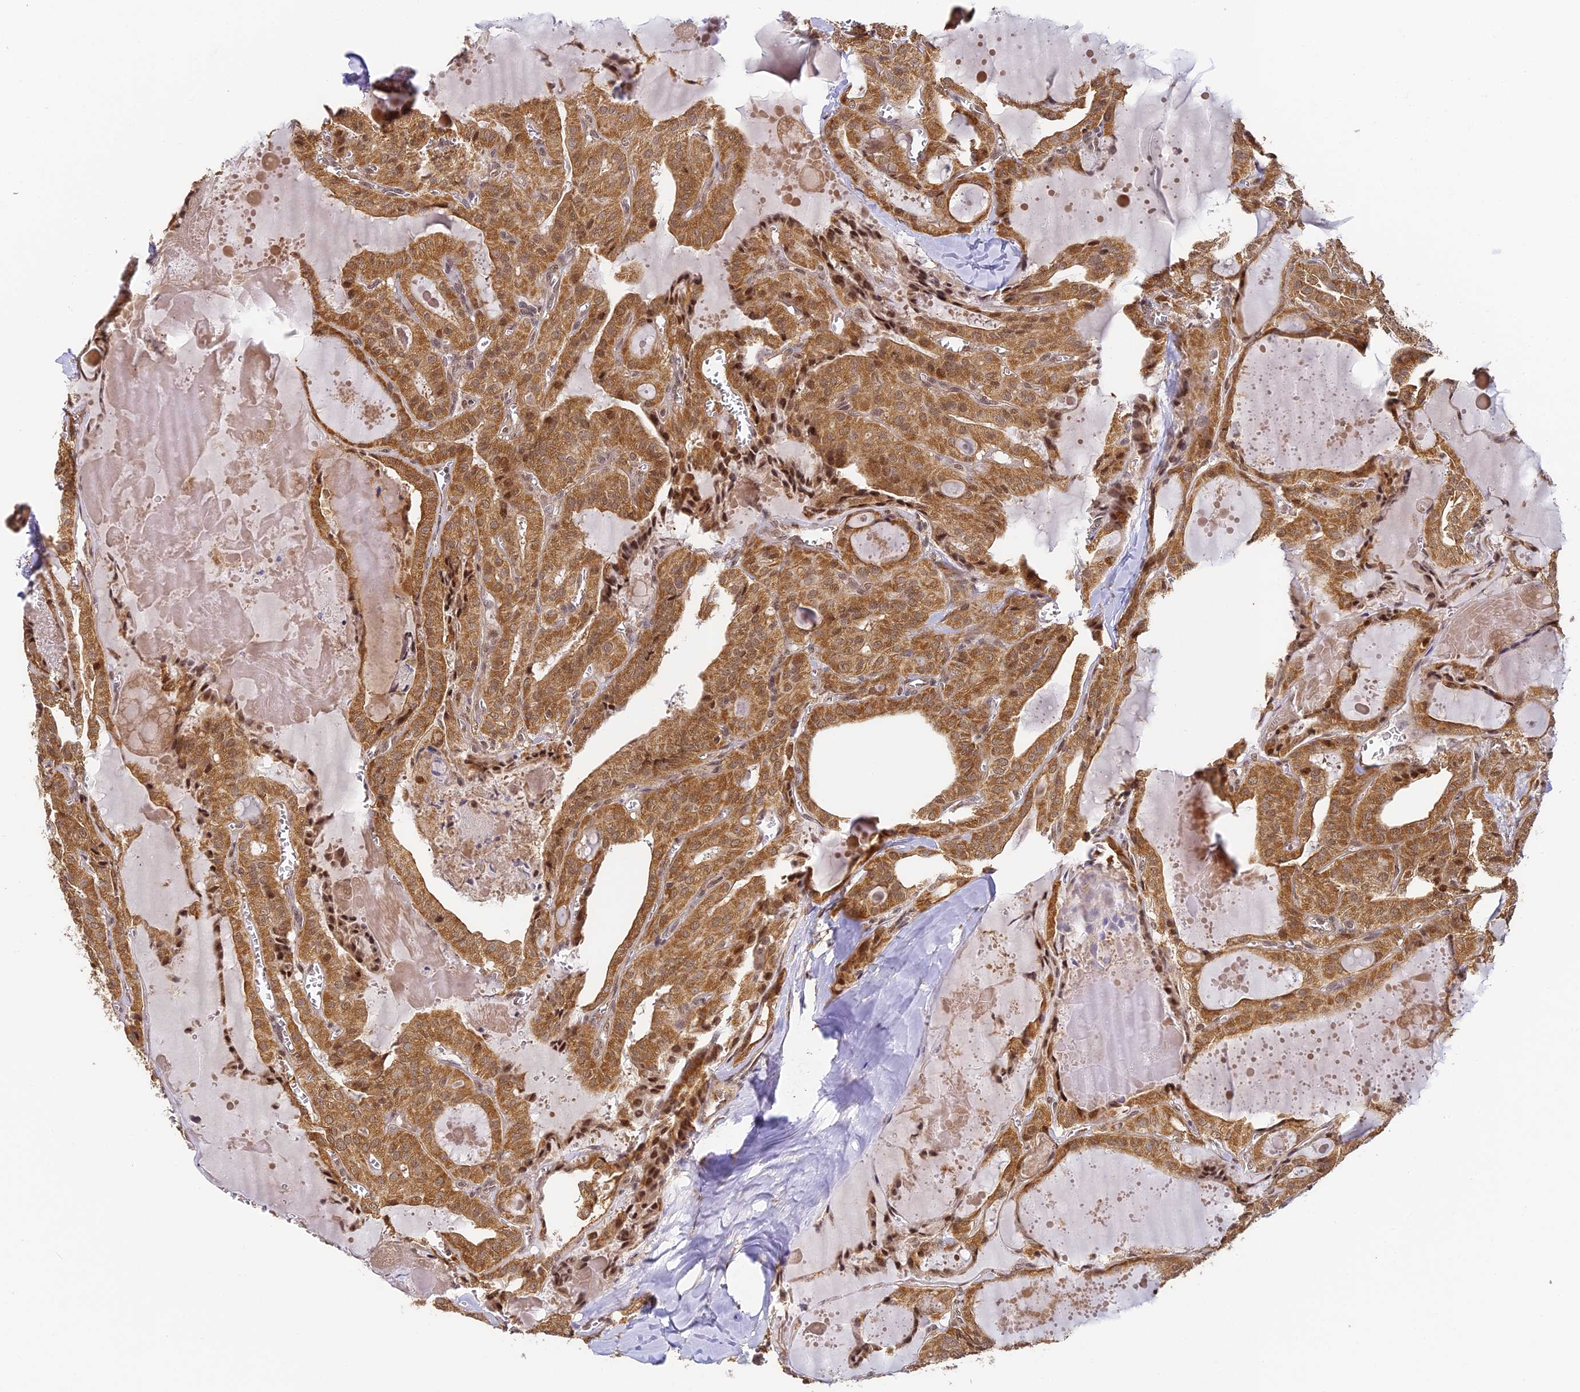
{"staining": {"intensity": "moderate", "quantity": ">75%", "location": "cytoplasmic/membranous"}, "tissue": "thyroid cancer", "cell_type": "Tumor cells", "image_type": "cancer", "snomed": [{"axis": "morphology", "description": "Papillary adenocarcinoma, NOS"}, {"axis": "topography", "description": "Thyroid gland"}], "caption": "The image displays staining of thyroid cancer (papillary adenocarcinoma), revealing moderate cytoplasmic/membranous protein expression (brown color) within tumor cells.", "gene": "ZNF443", "patient": {"sex": "male", "age": 52}}